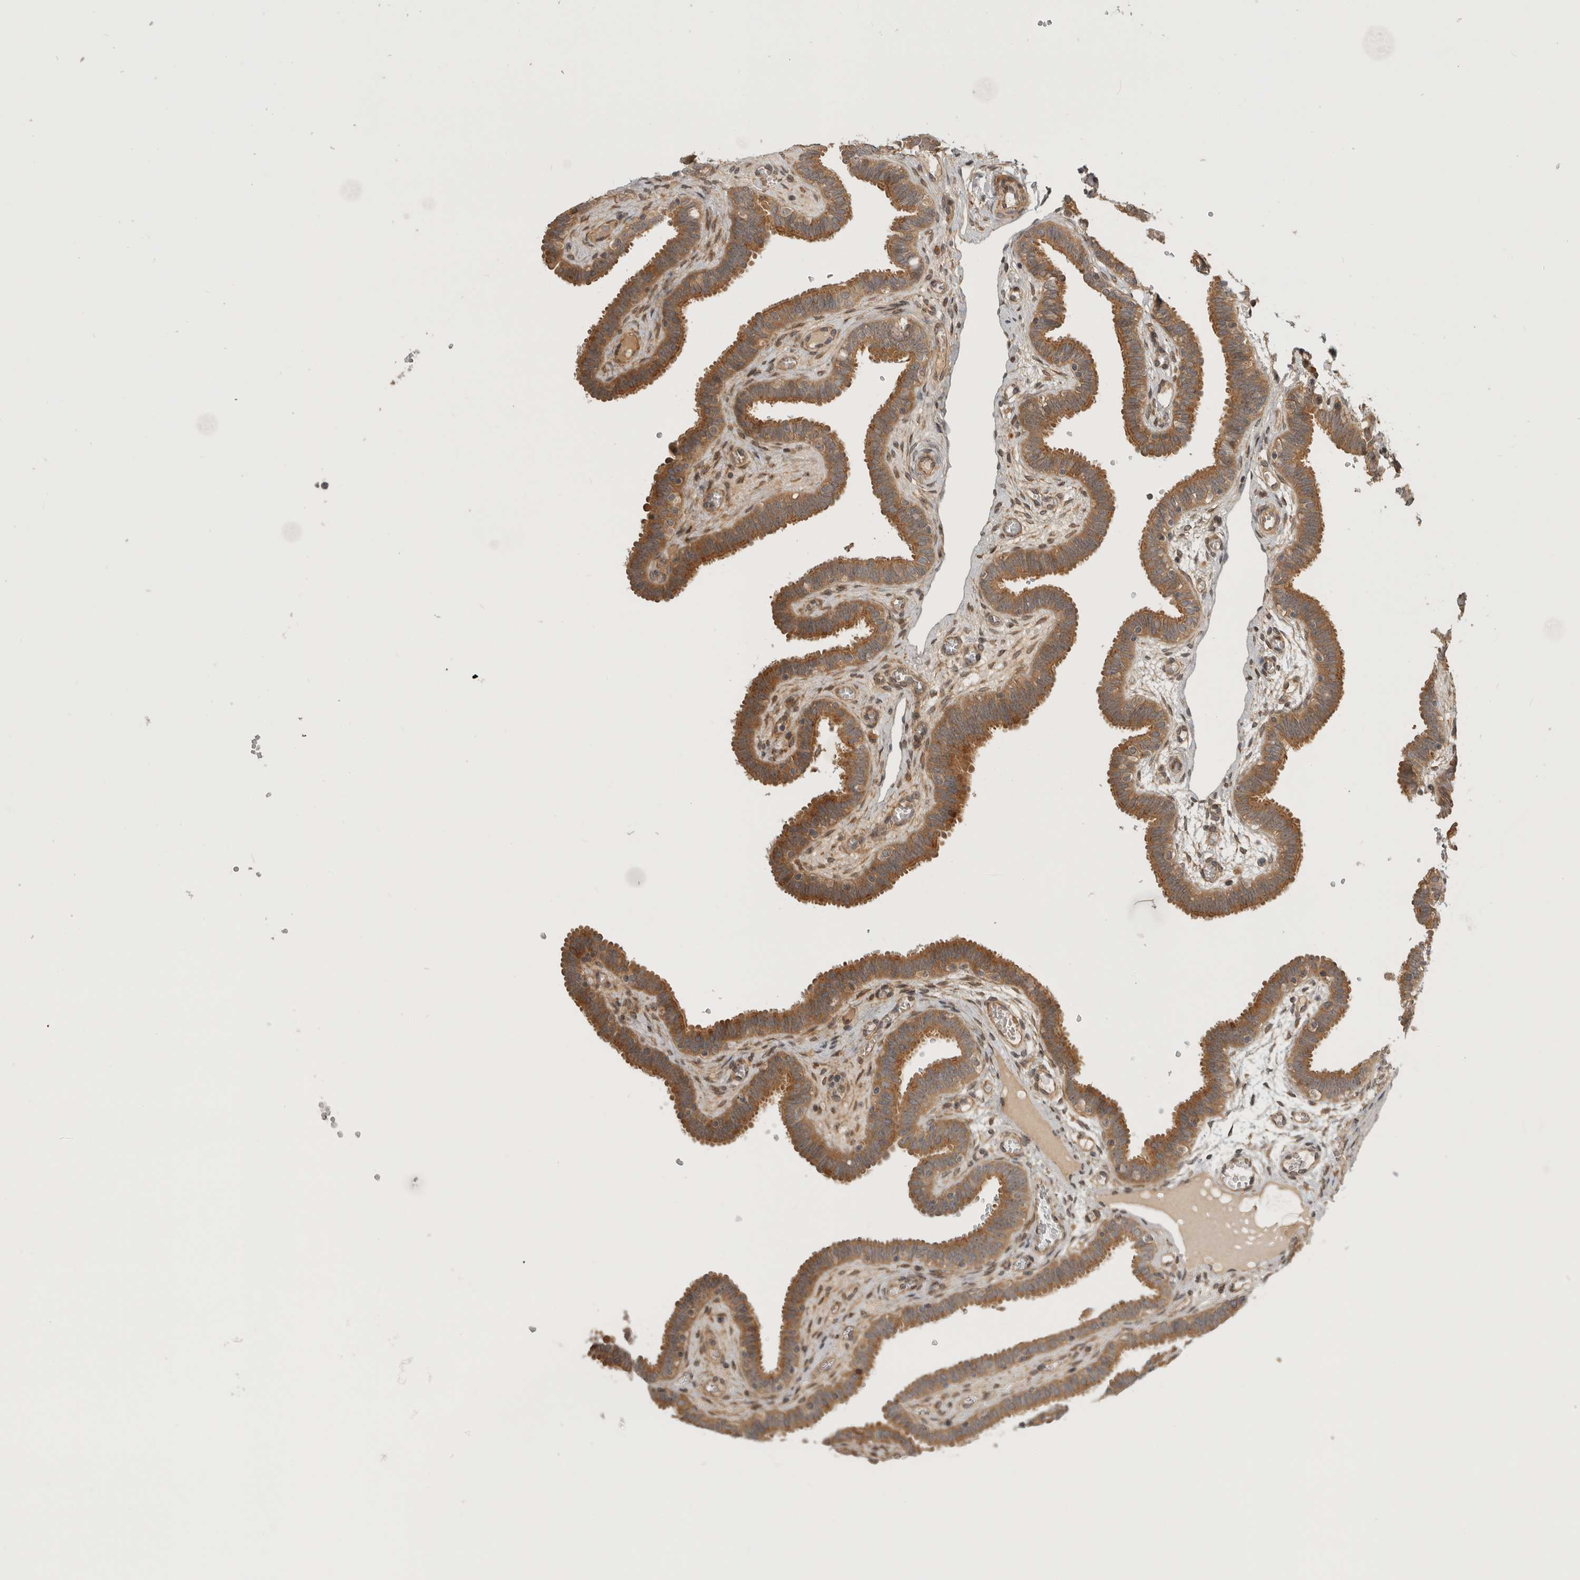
{"staining": {"intensity": "moderate", "quantity": ">75%", "location": "cytoplasmic/membranous"}, "tissue": "fallopian tube", "cell_type": "Glandular cells", "image_type": "normal", "snomed": [{"axis": "morphology", "description": "Normal tissue, NOS"}, {"axis": "topography", "description": "Fallopian tube"}, {"axis": "topography", "description": "Placenta"}], "caption": "The histopathology image reveals staining of benign fallopian tube, revealing moderate cytoplasmic/membranous protein positivity (brown color) within glandular cells.", "gene": "CUEDC1", "patient": {"sex": "female", "age": 32}}